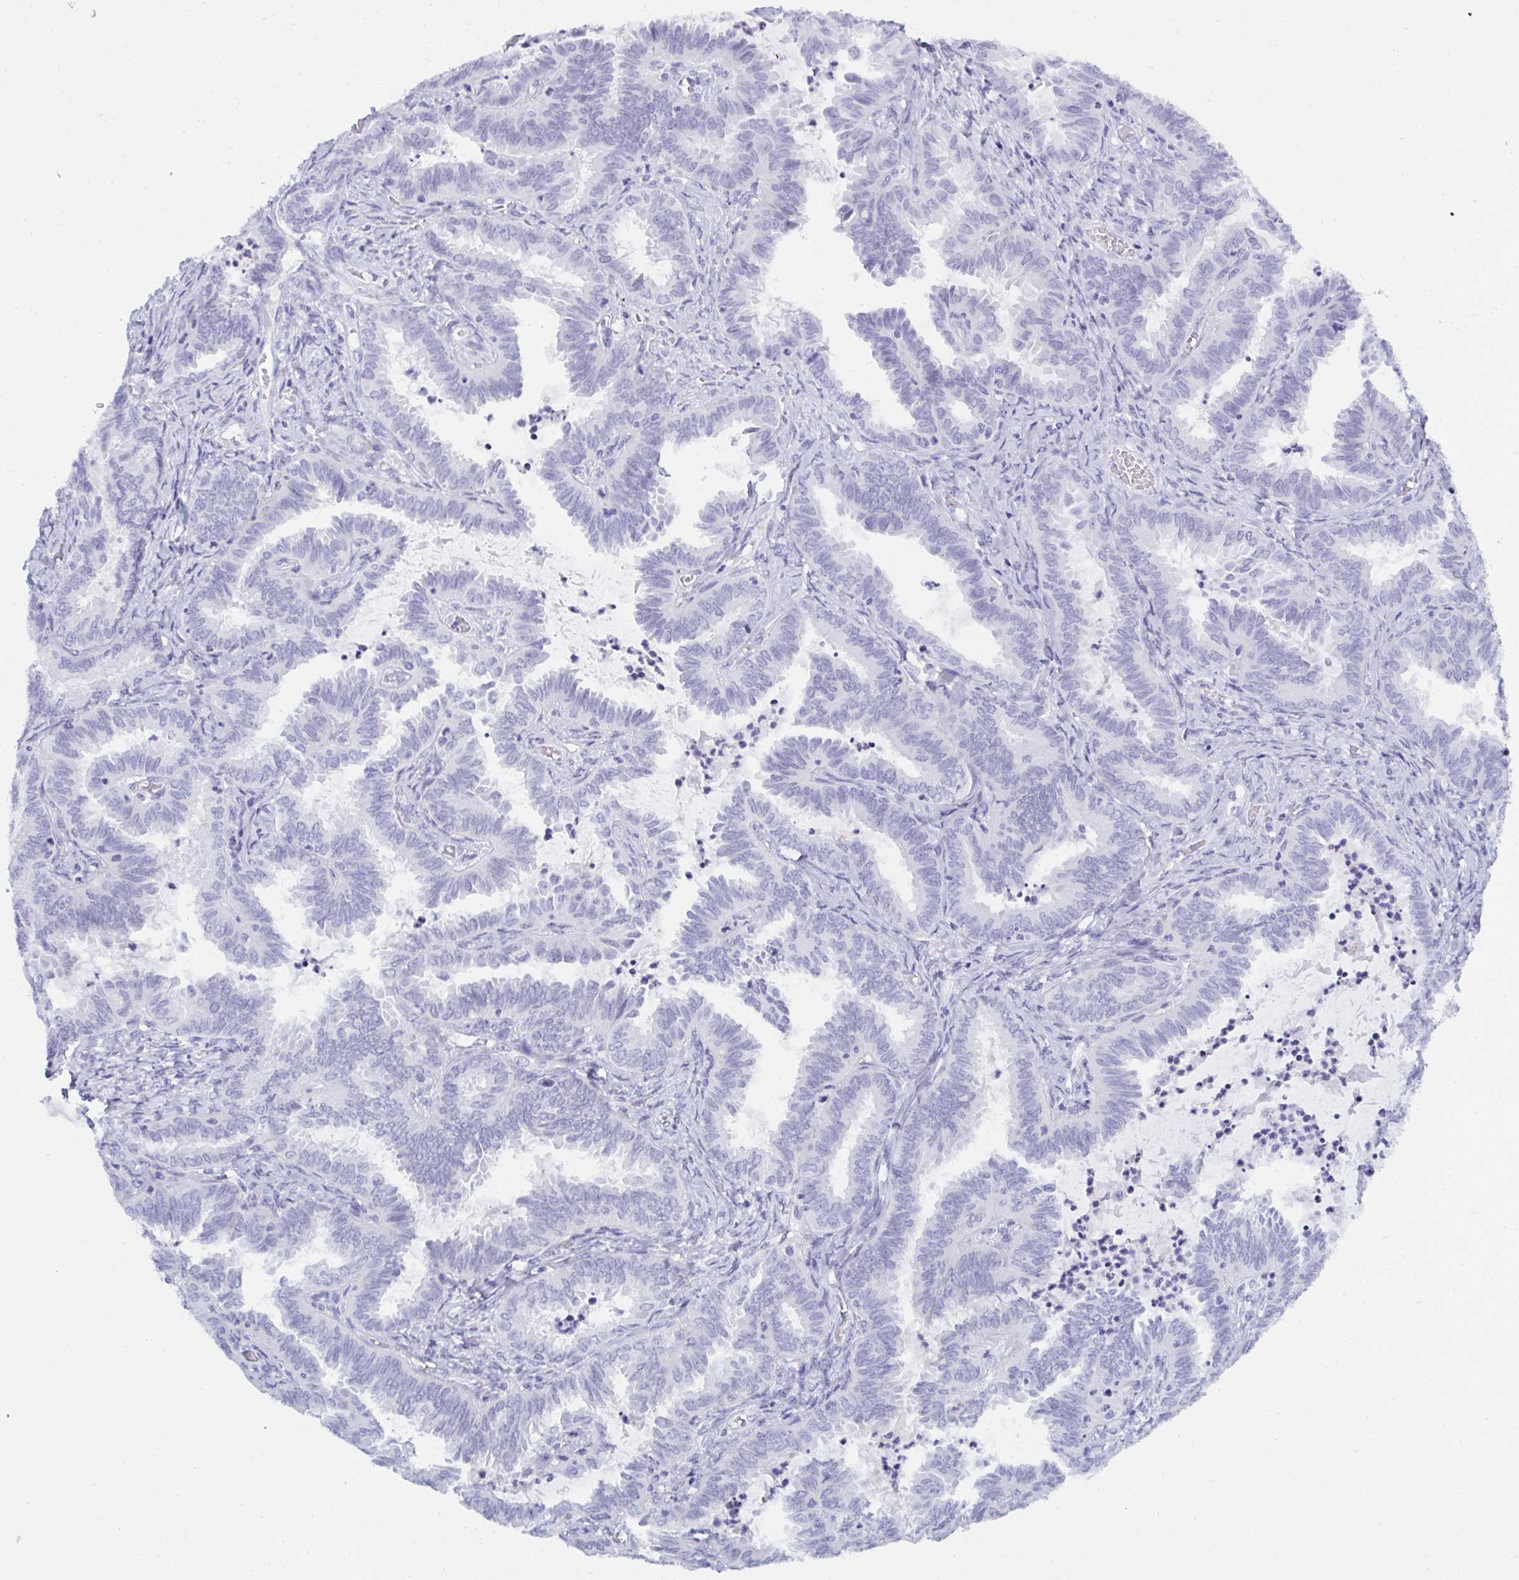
{"staining": {"intensity": "negative", "quantity": "none", "location": "none"}, "tissue": "ovarian cancer", "cell_type": "Tumor cells", "image_type": "cancer", "snomed": [{"axis": "morphology", "description": "Carcinoma, endometroid"}, {"axis": "topography", "description": "Ovary"}], "caption": "Immunohistochemistry (IHC) photomicrograph of neoplastic tissue: ovarian cancer stained with DAB reveals no significant protein staining in tumor cells.", "gene": "PRDM9", "patient": {"sex": "female", "age": 70}}